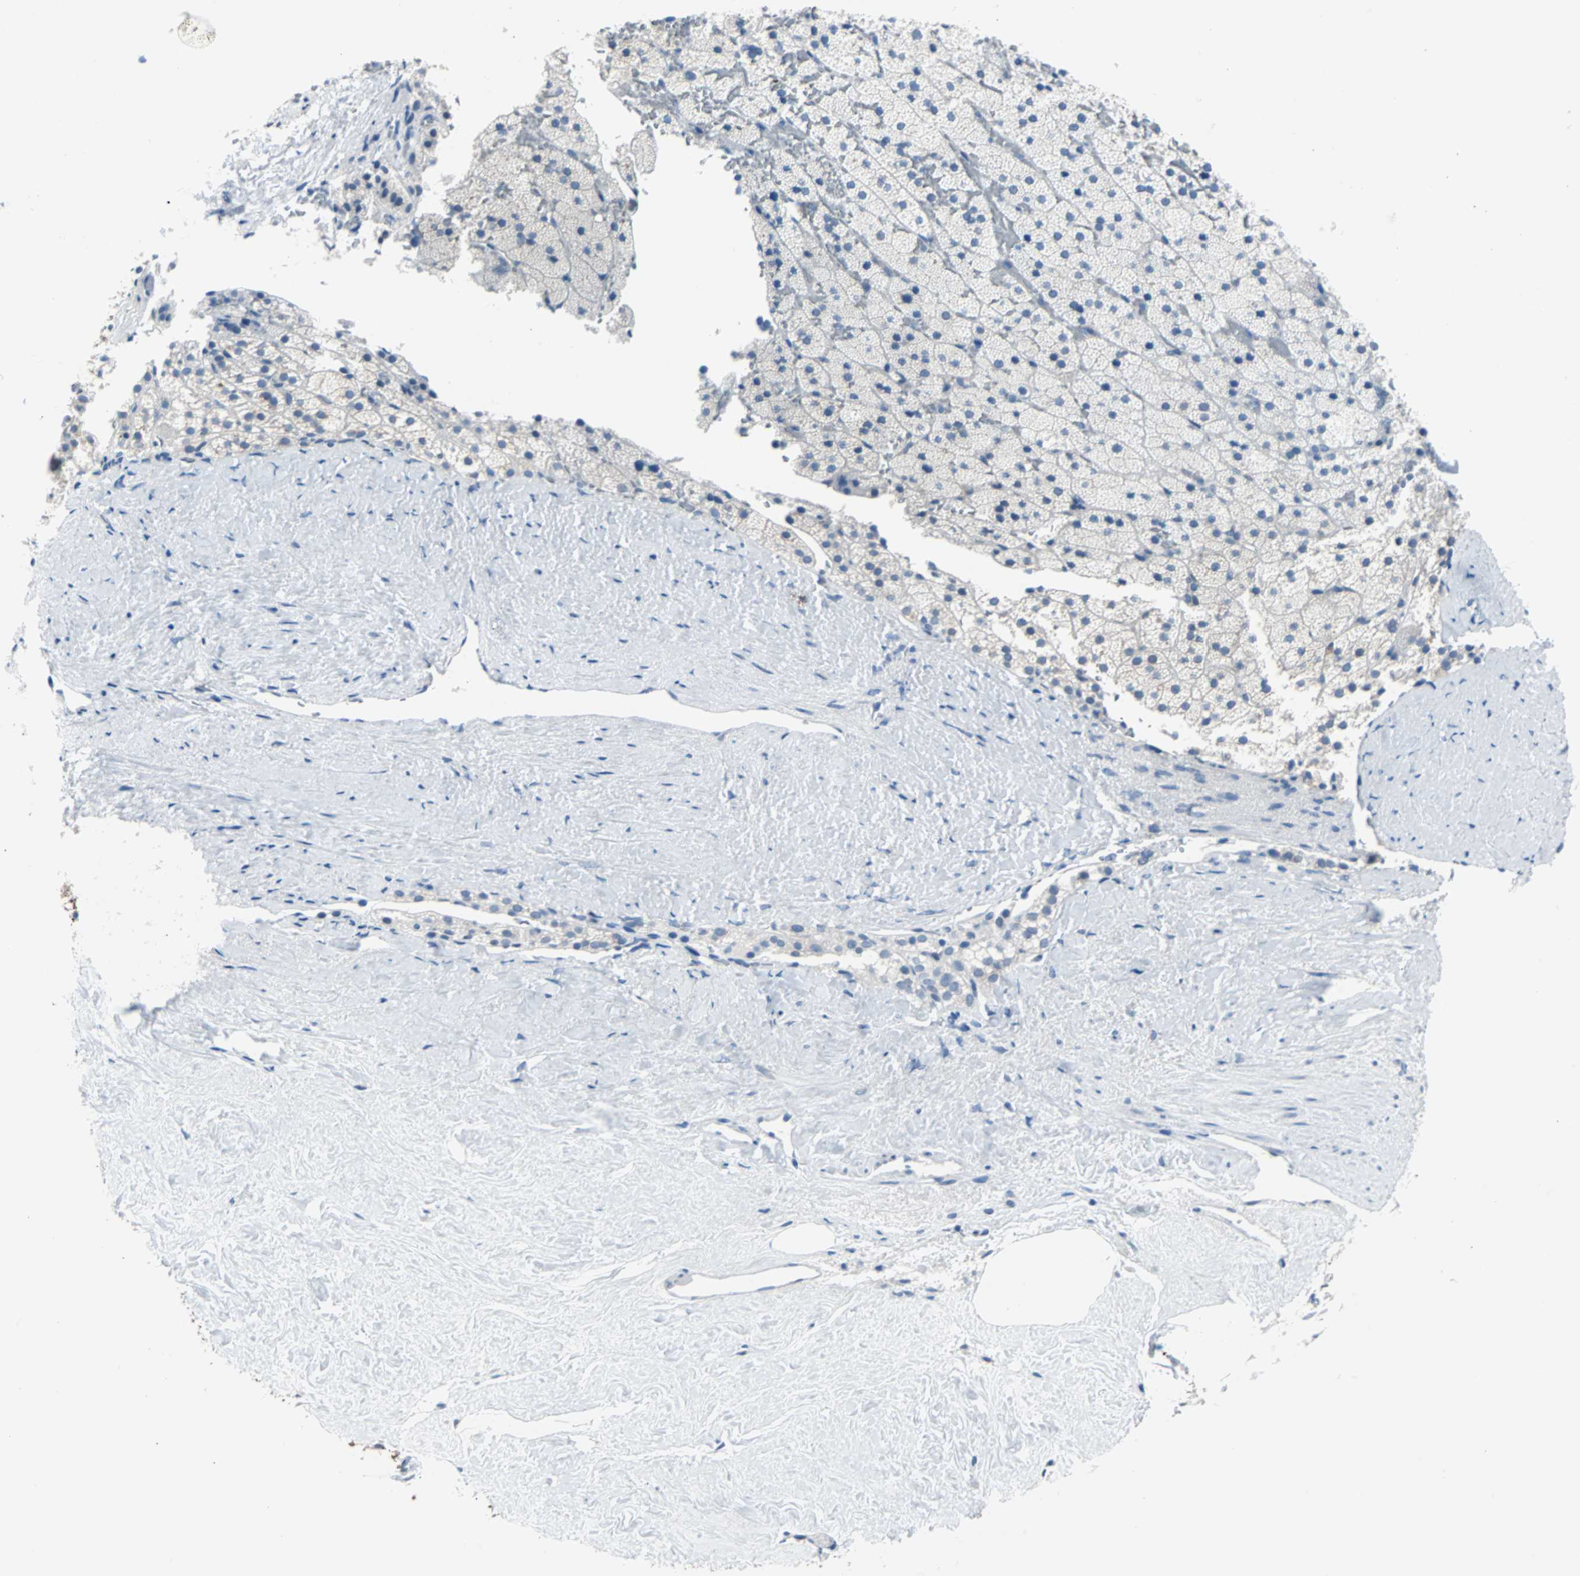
{"staining": {"intensity": "weak", "quantity": "<25%", "location": "cytoplasmic/membranous"}, "tissue": "adrenal gland", "cell_type": "Glandular cells", "image_type": "normal", "snomed": [{"axis": "morphology", "description": "Normal tissue, NOS"}, {"axis": "topography", "description": "Adrenal gland"}], "caption": "Immunohistochemistry (IHC) image of normal adrenal gland stained for a protein (brown), which reveals no positivity in glandular cells.", "gene": "KRT7", "patient": {"sex": "male", "age": 35}}